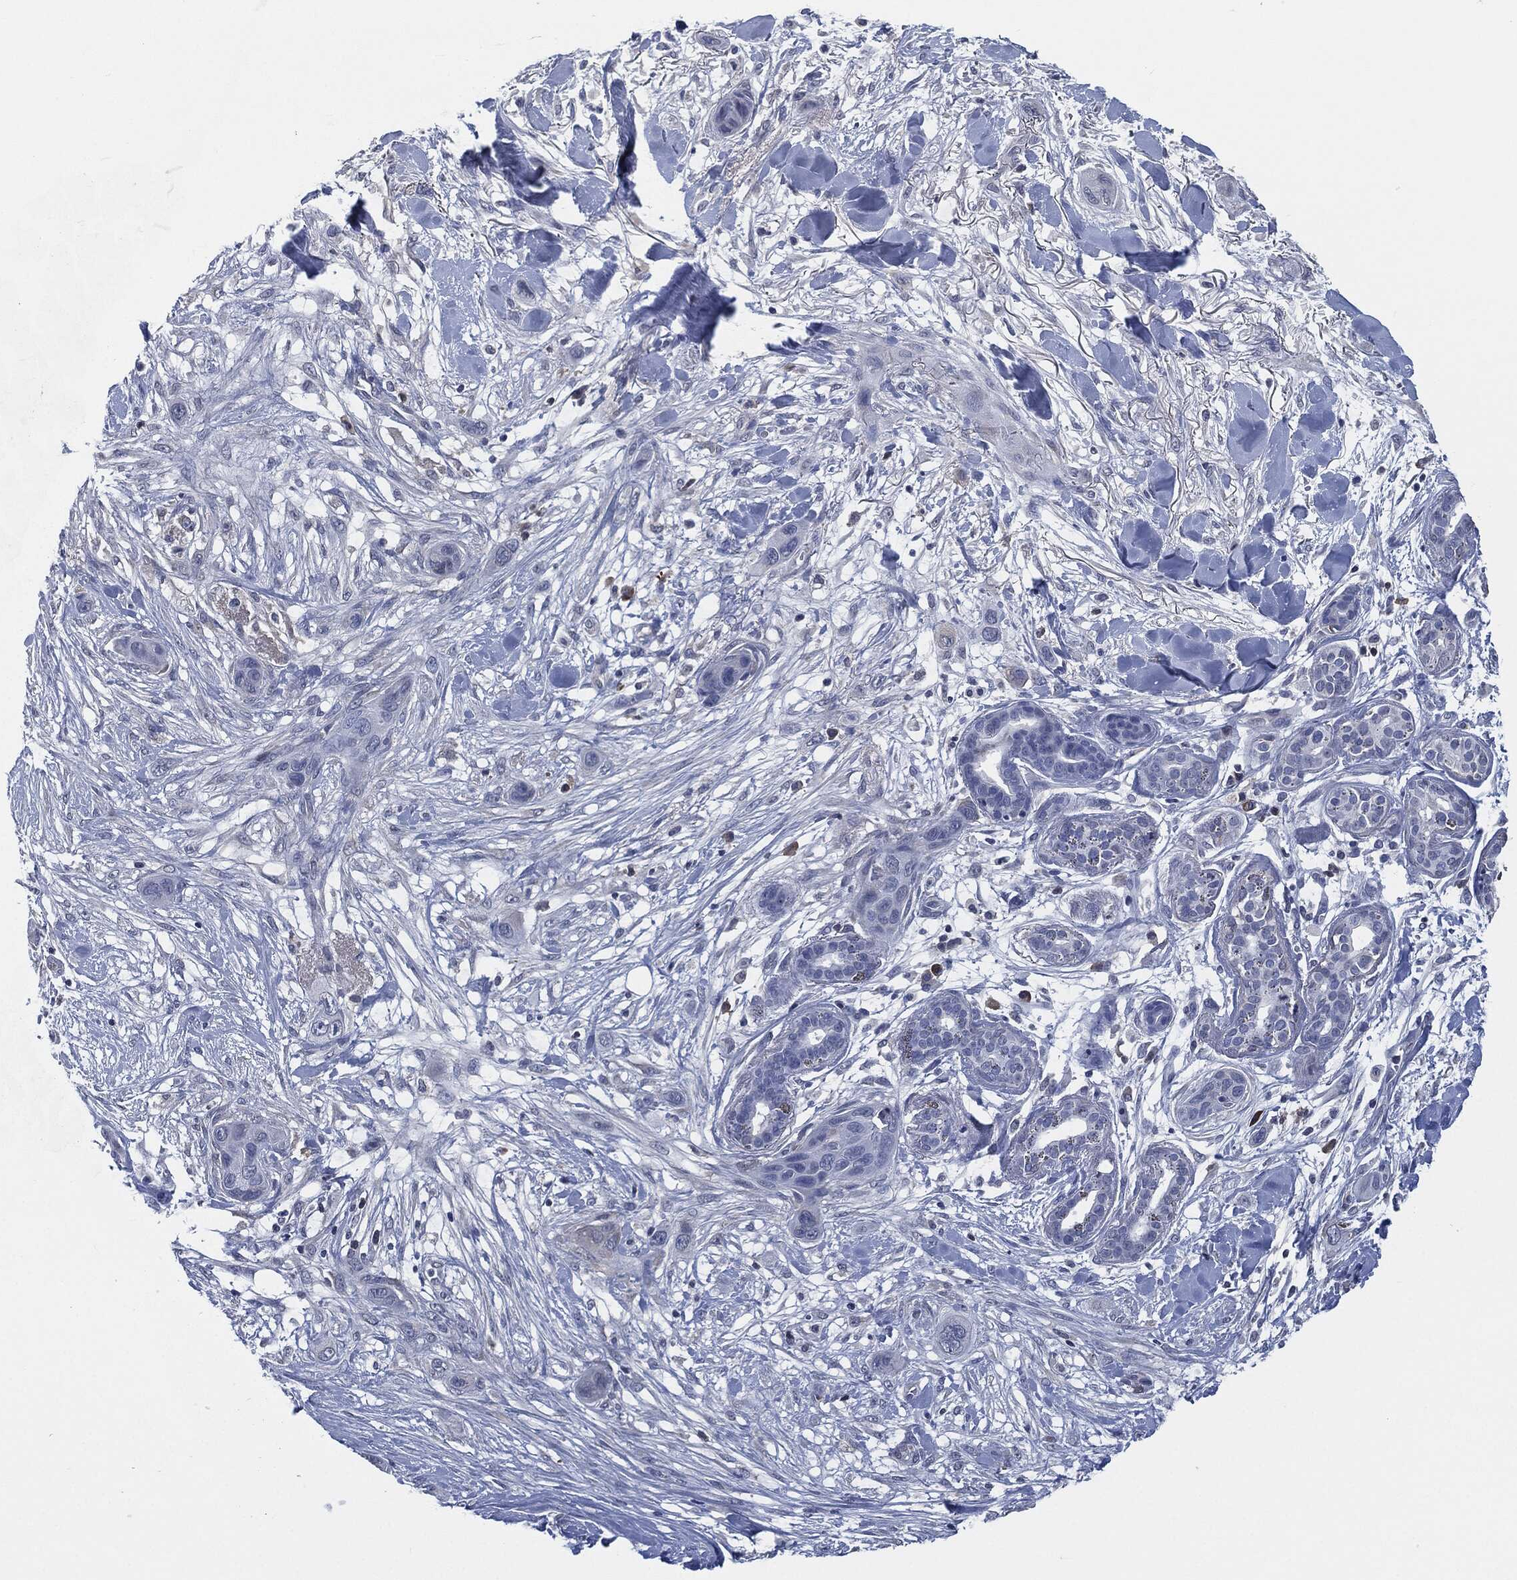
{"staining": {"intensity": "negative", "quantity": "none", "location": "none"}, "tissue": "skin cancer", "cell_type": "Tumor cells", "image_type": "cancer", "snomed": [{"axis": "morphology", "description": "Squamous cell carcinoma, NOS"}, {"axis": "topography", "description": "Skin"}], "caption": "A photomicrograph of human squamous cell carcinoma (skin) is negative for staining in tumor cells.", "gene": "IL2RG", "patient": {"sex": "male", "age": 78}}